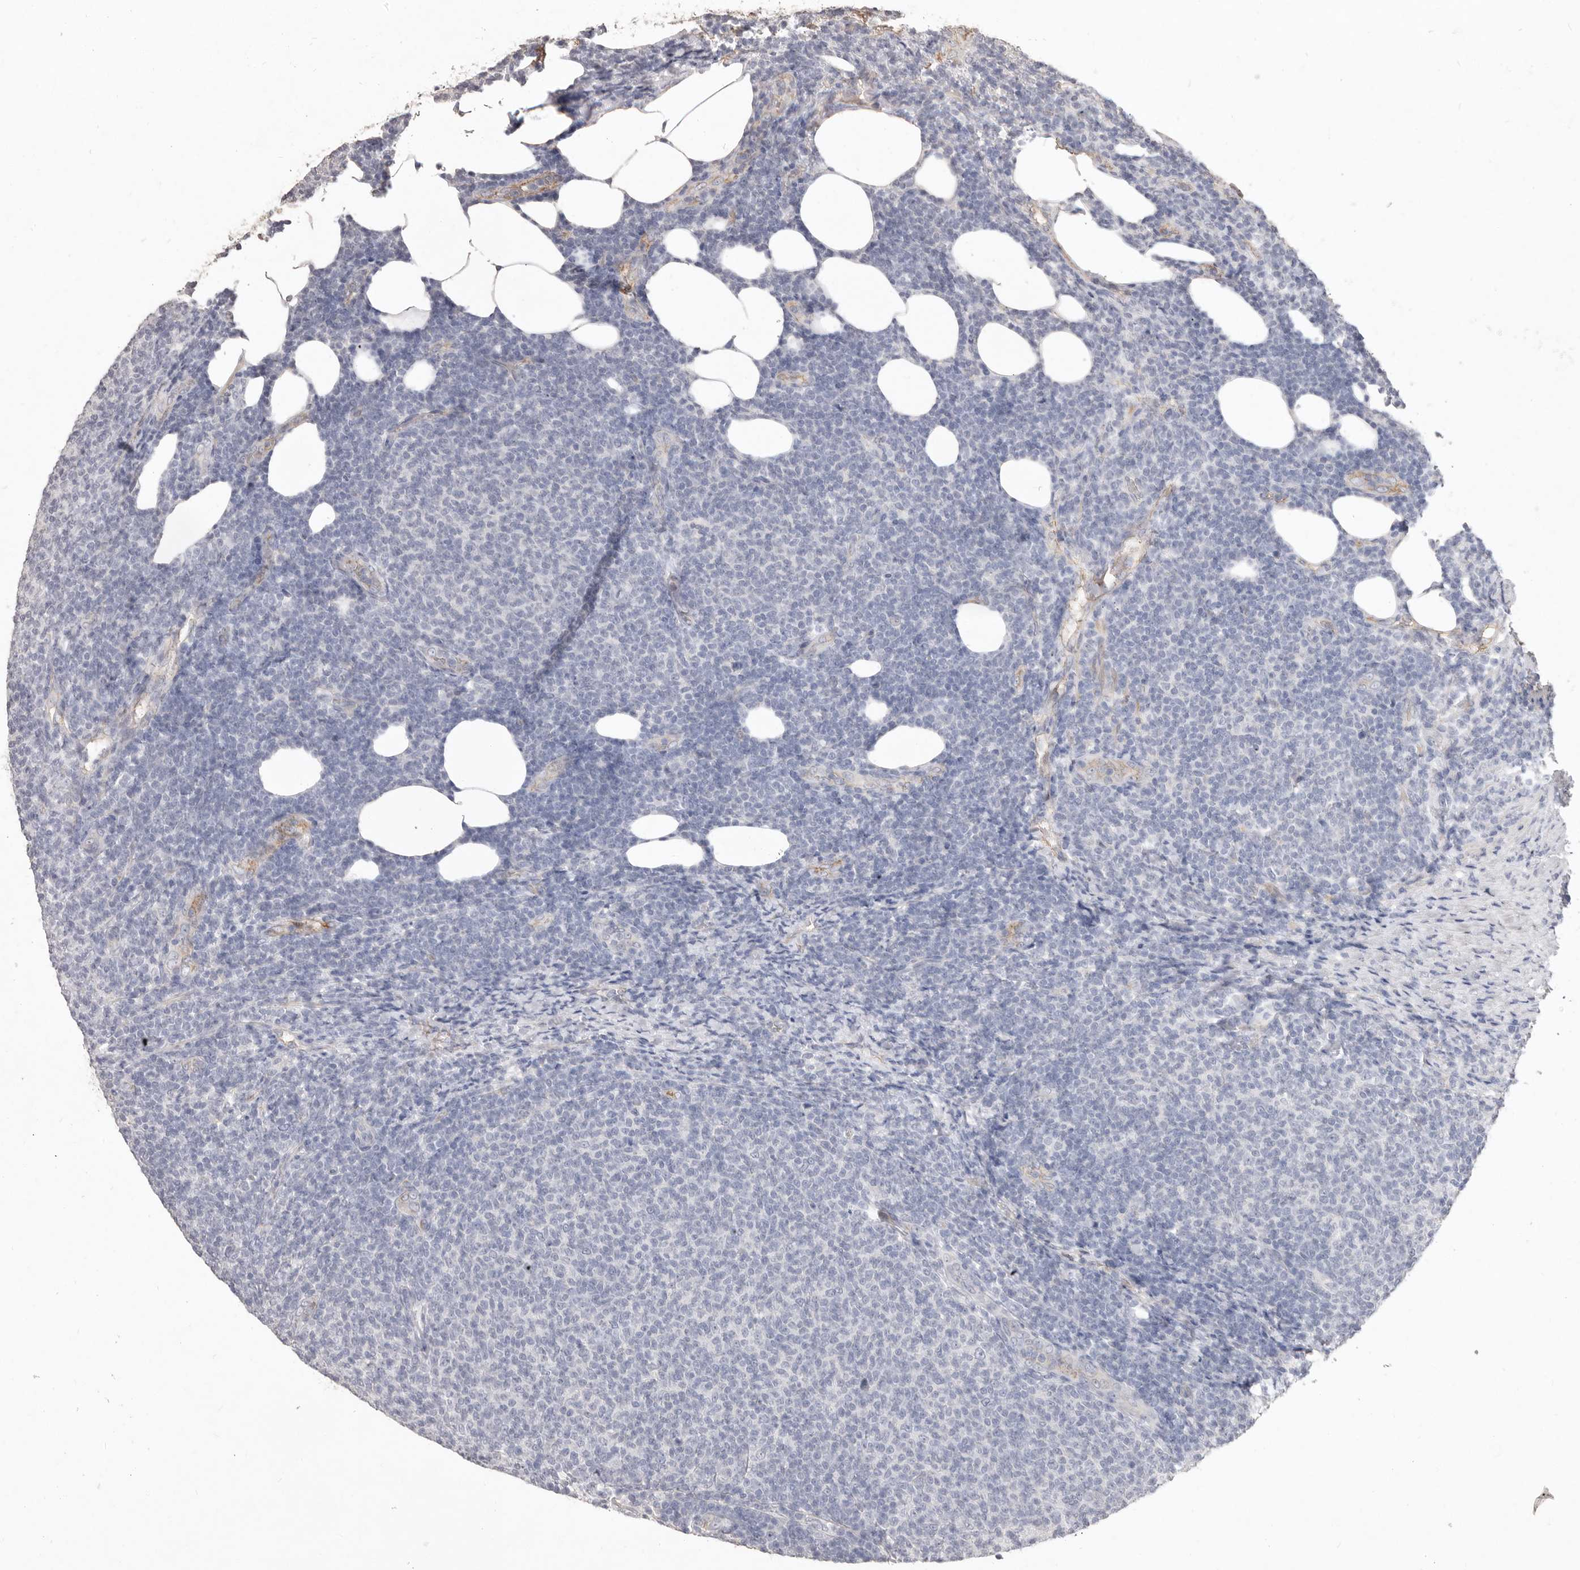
{"staining": {"intensity": "negative", "quantity": "none", "location": "none"}, "tissue": "lymphoma", "cell_type": "Tumor cells", "image_type": "cancer", "snomed": [{"axis": "morphology", "description": "Malignant lymphoma, non-Hodgkin's type, Low grade"}, {"axis": "topography", "description": "Lymph node"}], "caption": "Immunohistochemistry (IHC) histopathology image of human lymphoma stained for a protein (brown), which shows no staining in tumor cells.", "gene": "ZYG11B", "patient": {"sex": "male", "age": 66}}